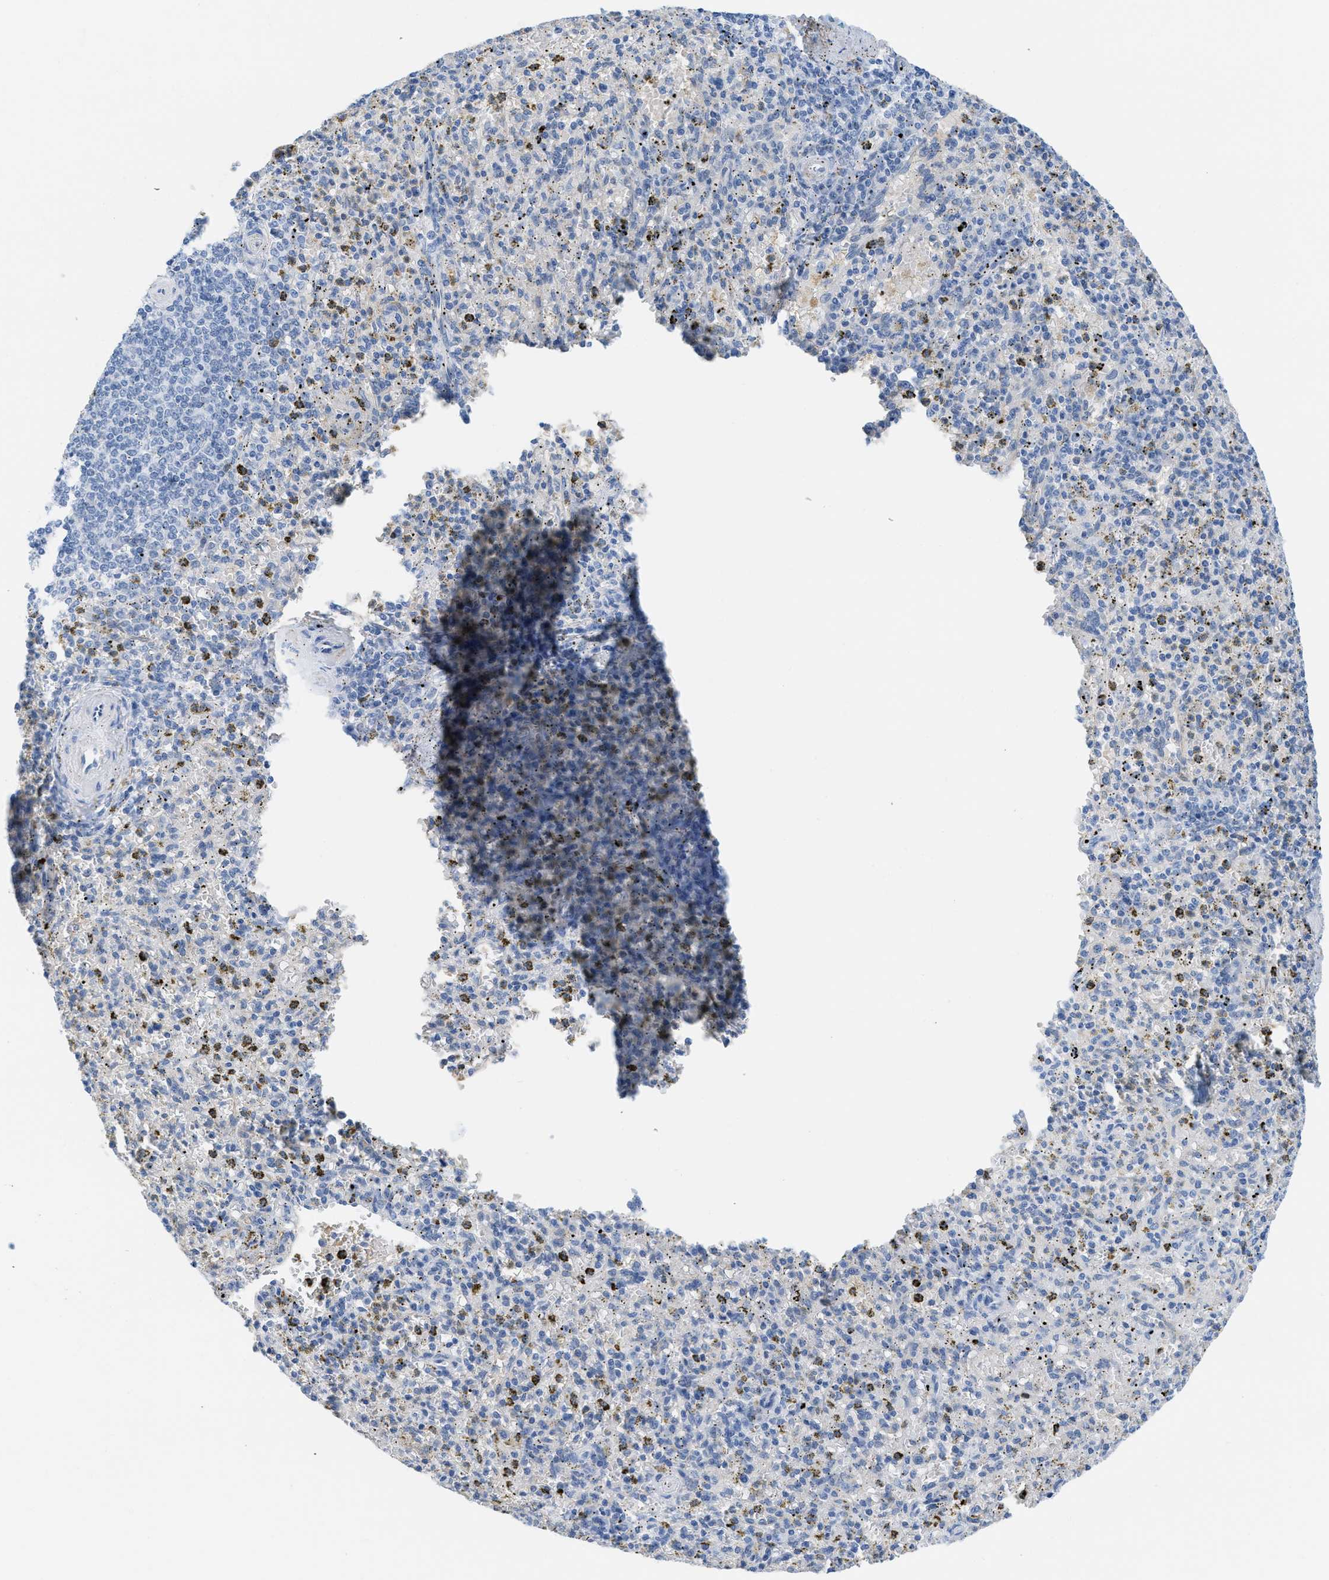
{"staining": {"intensity": "negative", "quantity": "none", "location": "none"}, "tissue": "spleen", "cell_type": "Cells in red pulp", "image_type": "normal", "snomed": [{"axis": "morphology", "description": "Normal tissue, NOS"}, {"axis": "topography", "description": "Spleen"}], "caption": "Cells in red pulp are negative for protein expression in normal human spleen. The staining was performed using DAB (3,3'-diaminobenzidine) to visualize the protein expression in brown, while the nuclei were stained in blue with hematoxylin (Magnification: 20x).", "gene": "ASGR1", "patient": {"sex": "male", "age": 72}}